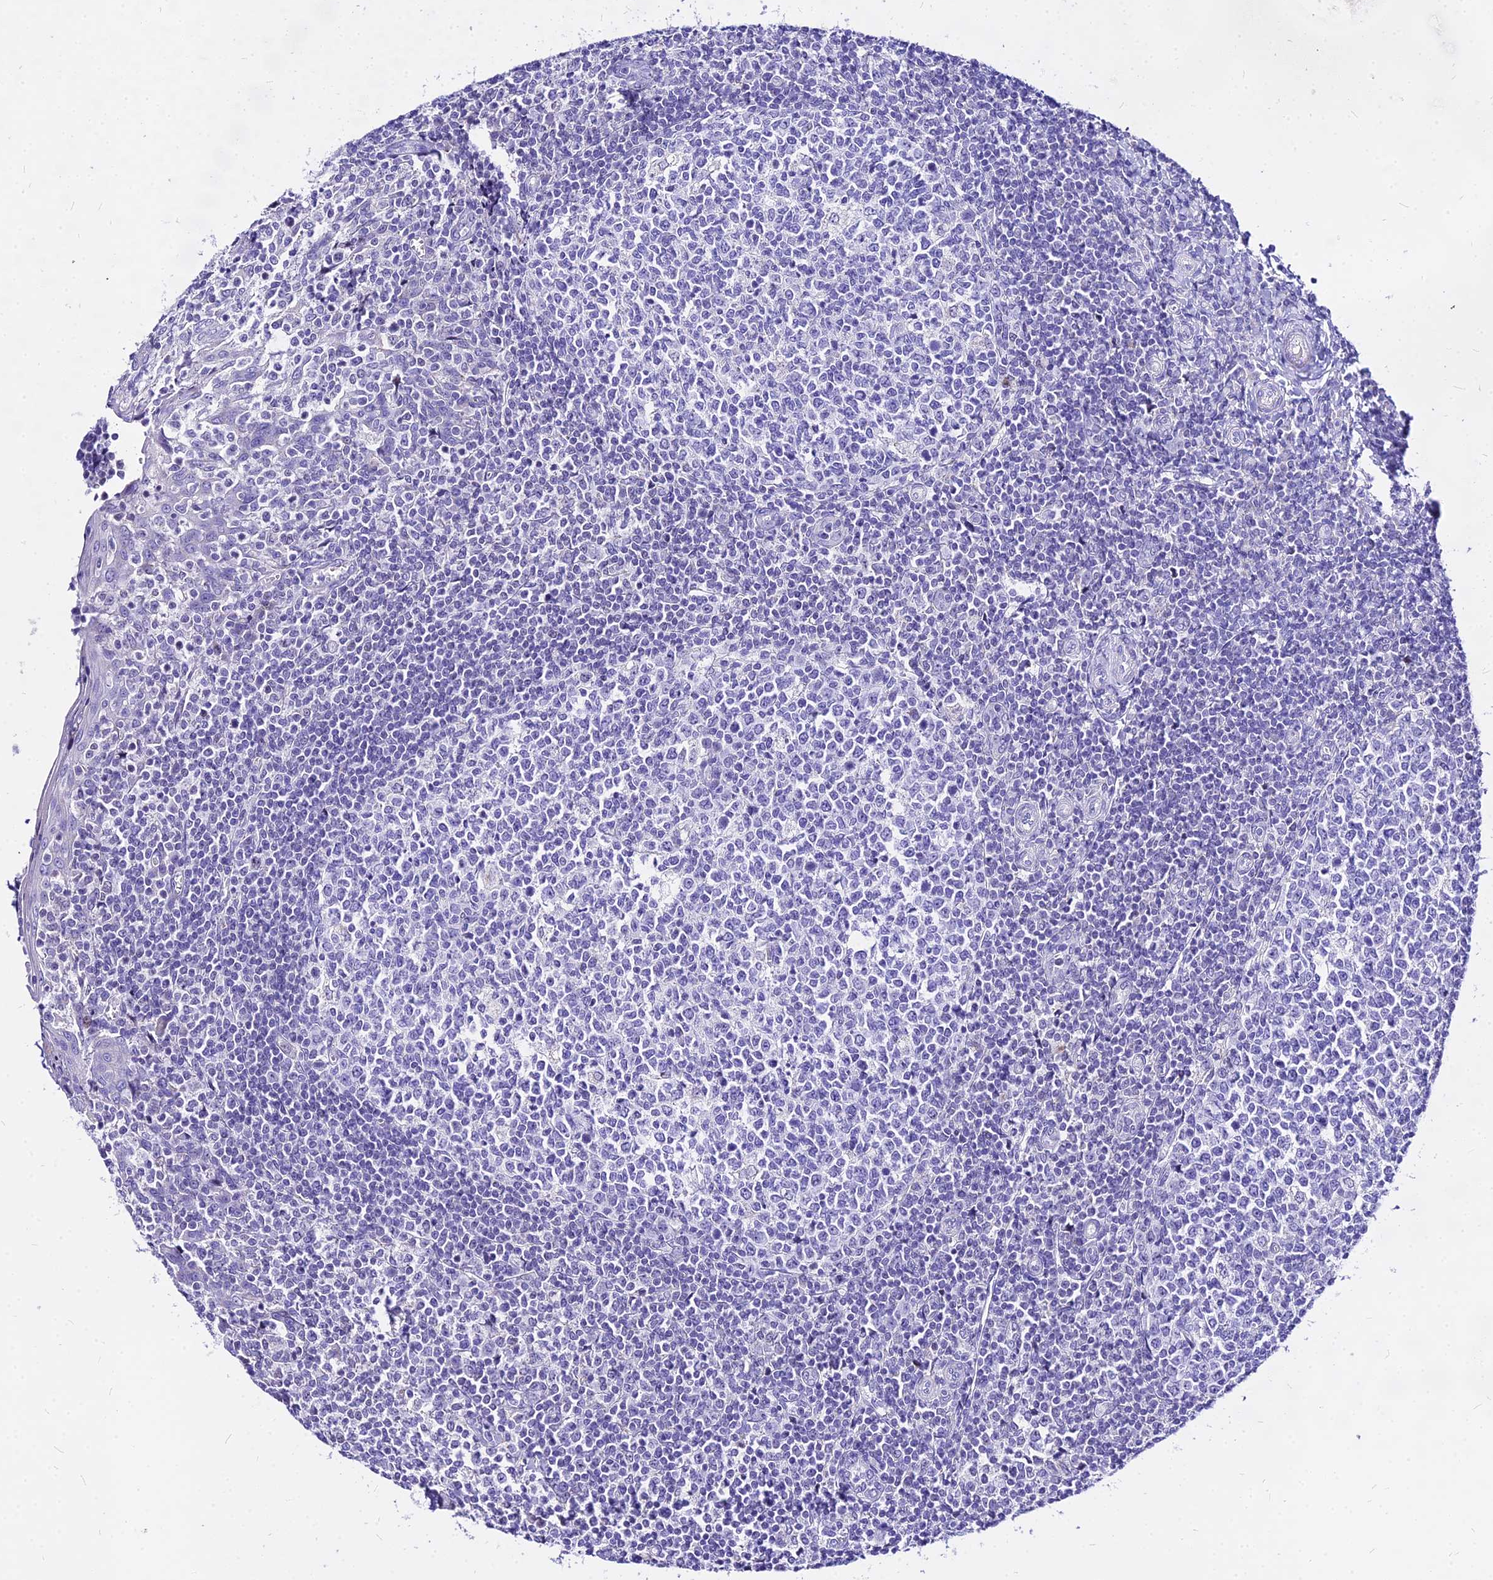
{"staining": {"intensity": "negative", "quantity": "none", "location": "none"}, "tissue": "tonsil", "cell_type": "Germinal center cells", "image_type": "normal", "snomed": [{"axis": "morphology", "description": "Normal tissue, NOS"}, {"axis": "topography", "description": "Tonsil"}], "caption": "IHC image of normal human tonsil stained for a protein (brown), which exhibits no staining in germinal center cells. (Stains: DAB IHC with hematoxylin counter stain, Microscopy: brightfield microscopy at high magnification).", "gene": "CARD18", "patient": {"sex": "female", "age": 19}}